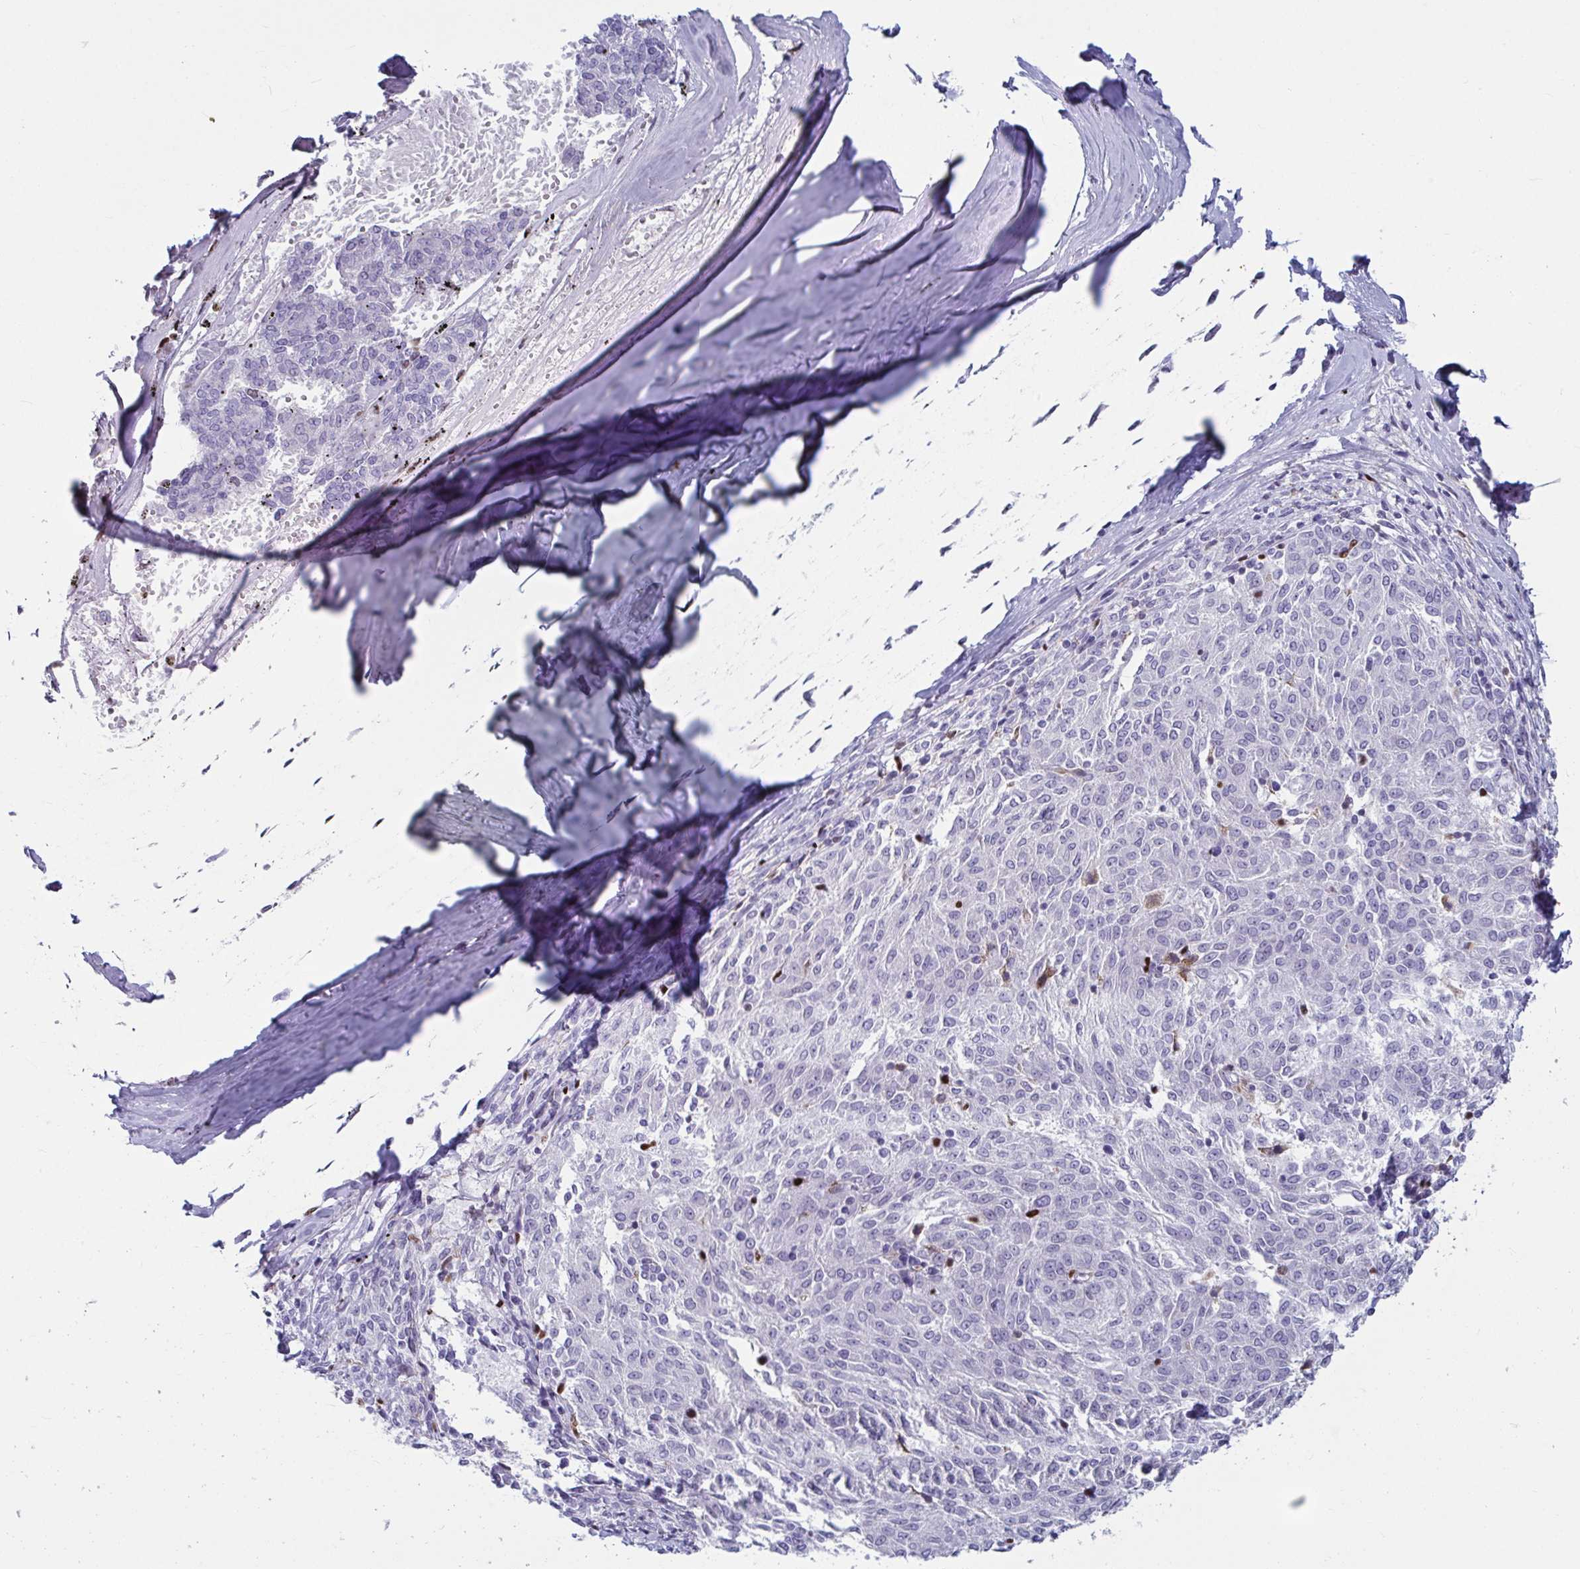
{"staining": {"intensity": "negative", "quantity": "none", "location": "none"}, "tissue": "melanoma", "cell_type": "Tumor cells", "image_type": "cancer", "snomed": [{"axis": "morphology", "description": "Malignant melanoma, NOS"}, {"axis": "topography", "description": "Skin"}], "caption": "A high-resolution micrograph shows immunohistochemistry (IHC) staining of malignant melanoma, which displays no significant expression in tumor cells. The staining was performed using DAB (3,3'-diaminobenzidine) to visualize the protein expression in brown, while the nuclei were stained in blue with hematoxylin (Magnification: 20x).", "gene": "ZNF586", "patient": {"sex": "female", "age": 72}}